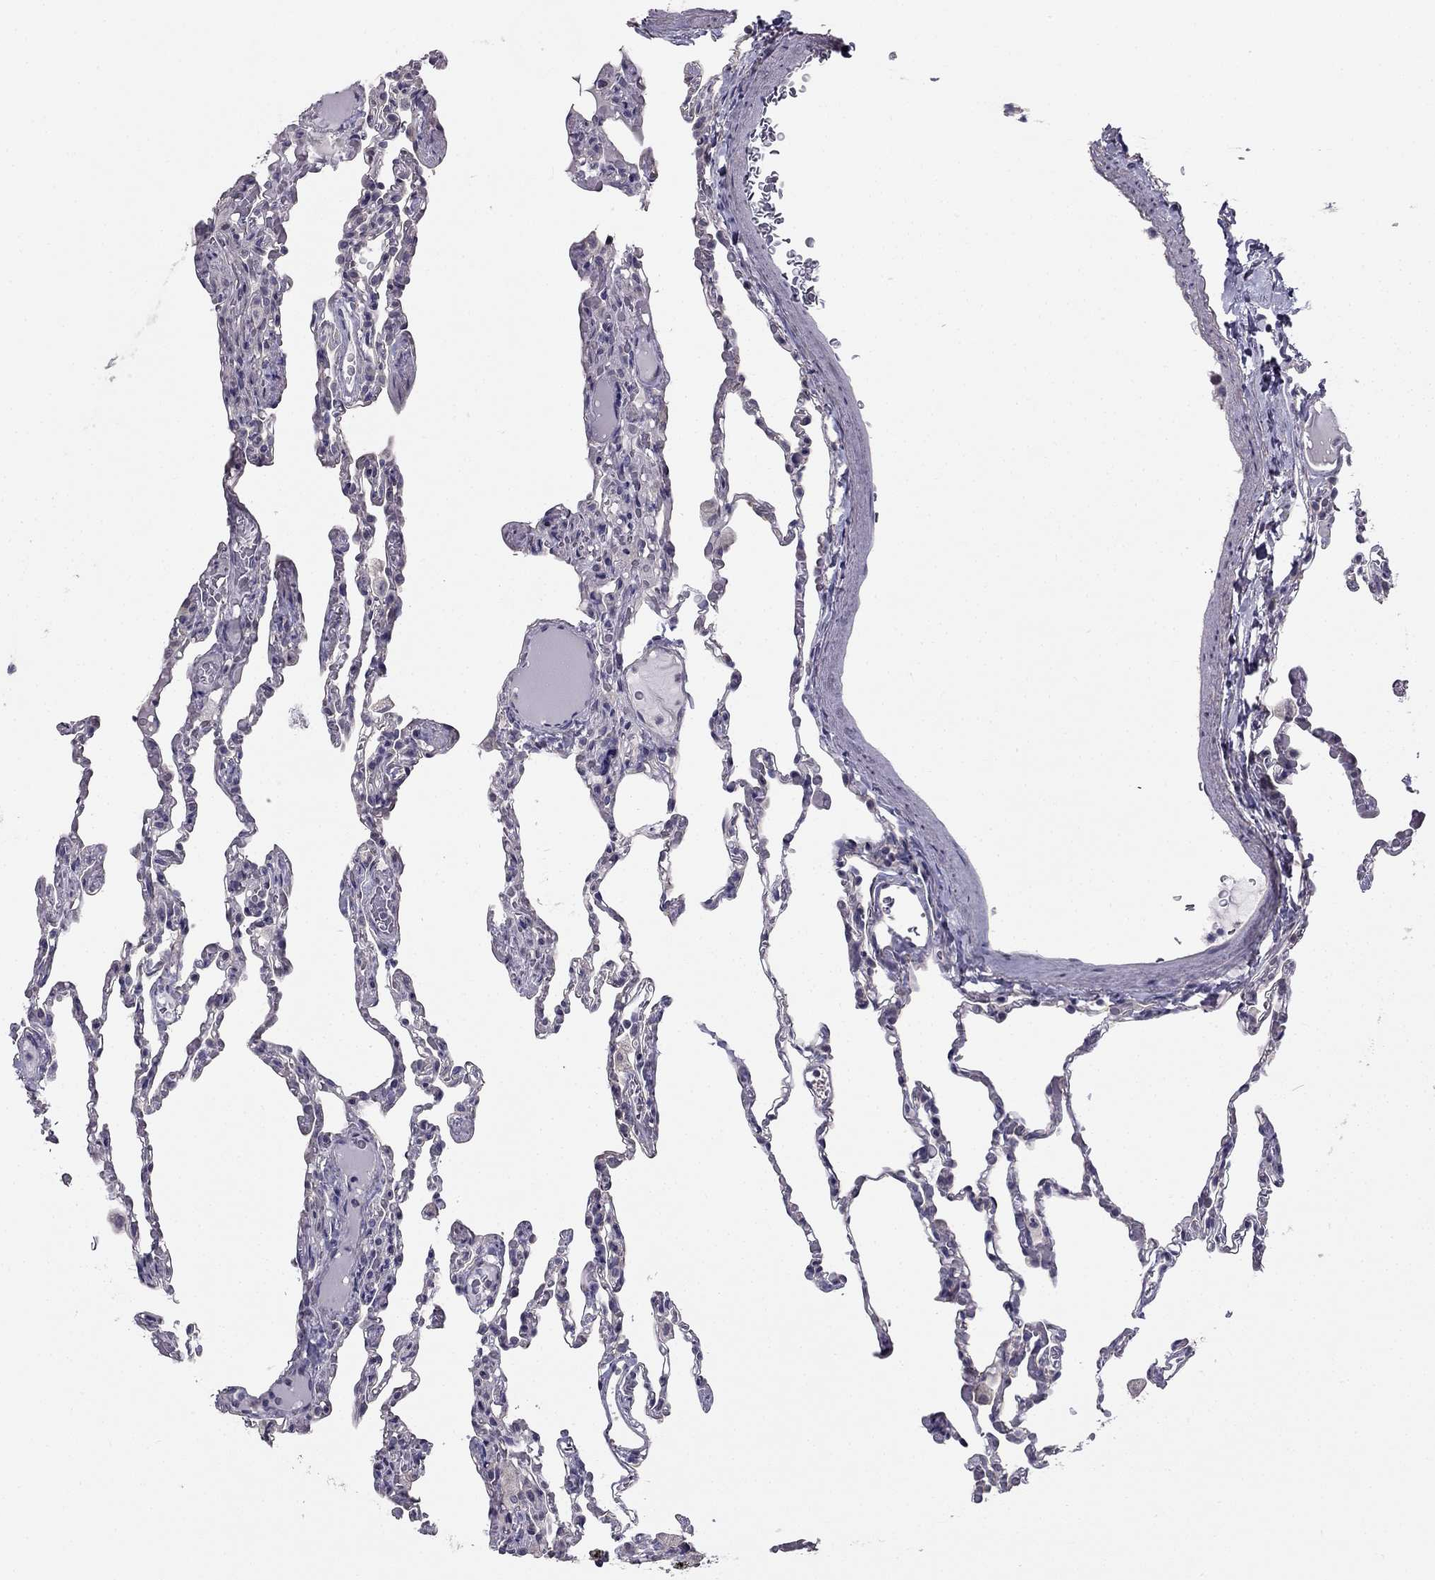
{"staining": {"intensity": "negative", "quantity": "none", "location": "none"}, "tissue": "lung", "cell_type": "Alveolar cells", "image_type": "normal", "snomed": [{"axis": "morphology", "description": "Normal tissue, NOS"}, {"axis": "topography", "description": "Lung"}], "caption": "Alveolar cells are negative for brown protein staining in benign lung. (Immunohistochemistry, brightfield microscopy, high magnification).", "gene": "HSFX1", "patient": {"sex": "female", "age": 43}}